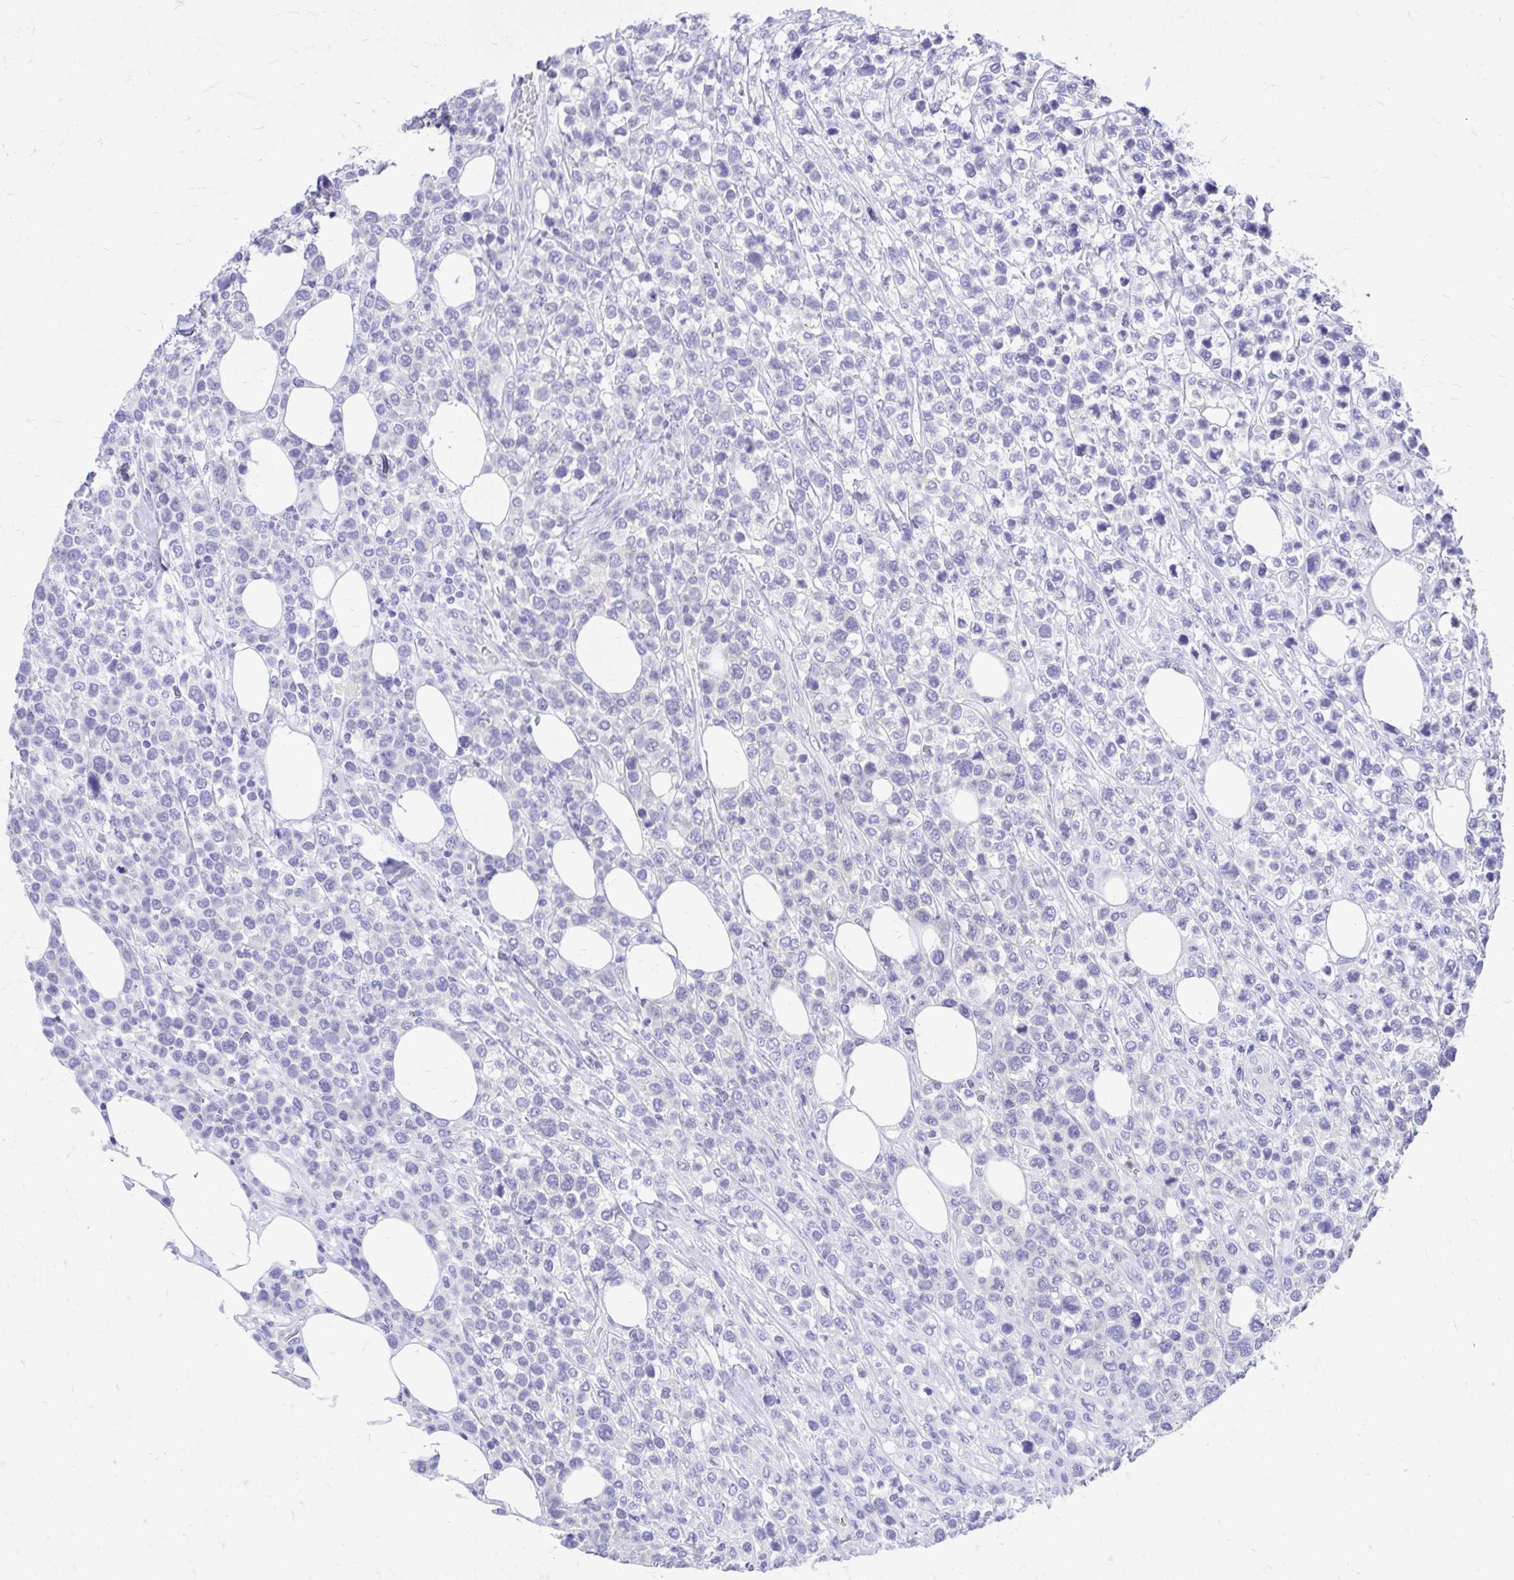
{"staining": {"intensity": "negative", "quantity": "none", "location": "none"}, "tissue": "lymphoma", "cell_type": "Tumor cells", "image_type": "cancer", "snomed": [{"axis": "morphology", "description": "Malignant lymphoma, non-Hodgkin's type, High grade"}, {"axis": "topography", "description": "Soft tissue"}], "caption": "Lymphoma was stained to show a protein in brown. There is no significant expression in tumor cells. Nuclei are stained in blue.", "gene": "ADAMTSL1", "patient": {"sex": "female", "age": 56}}